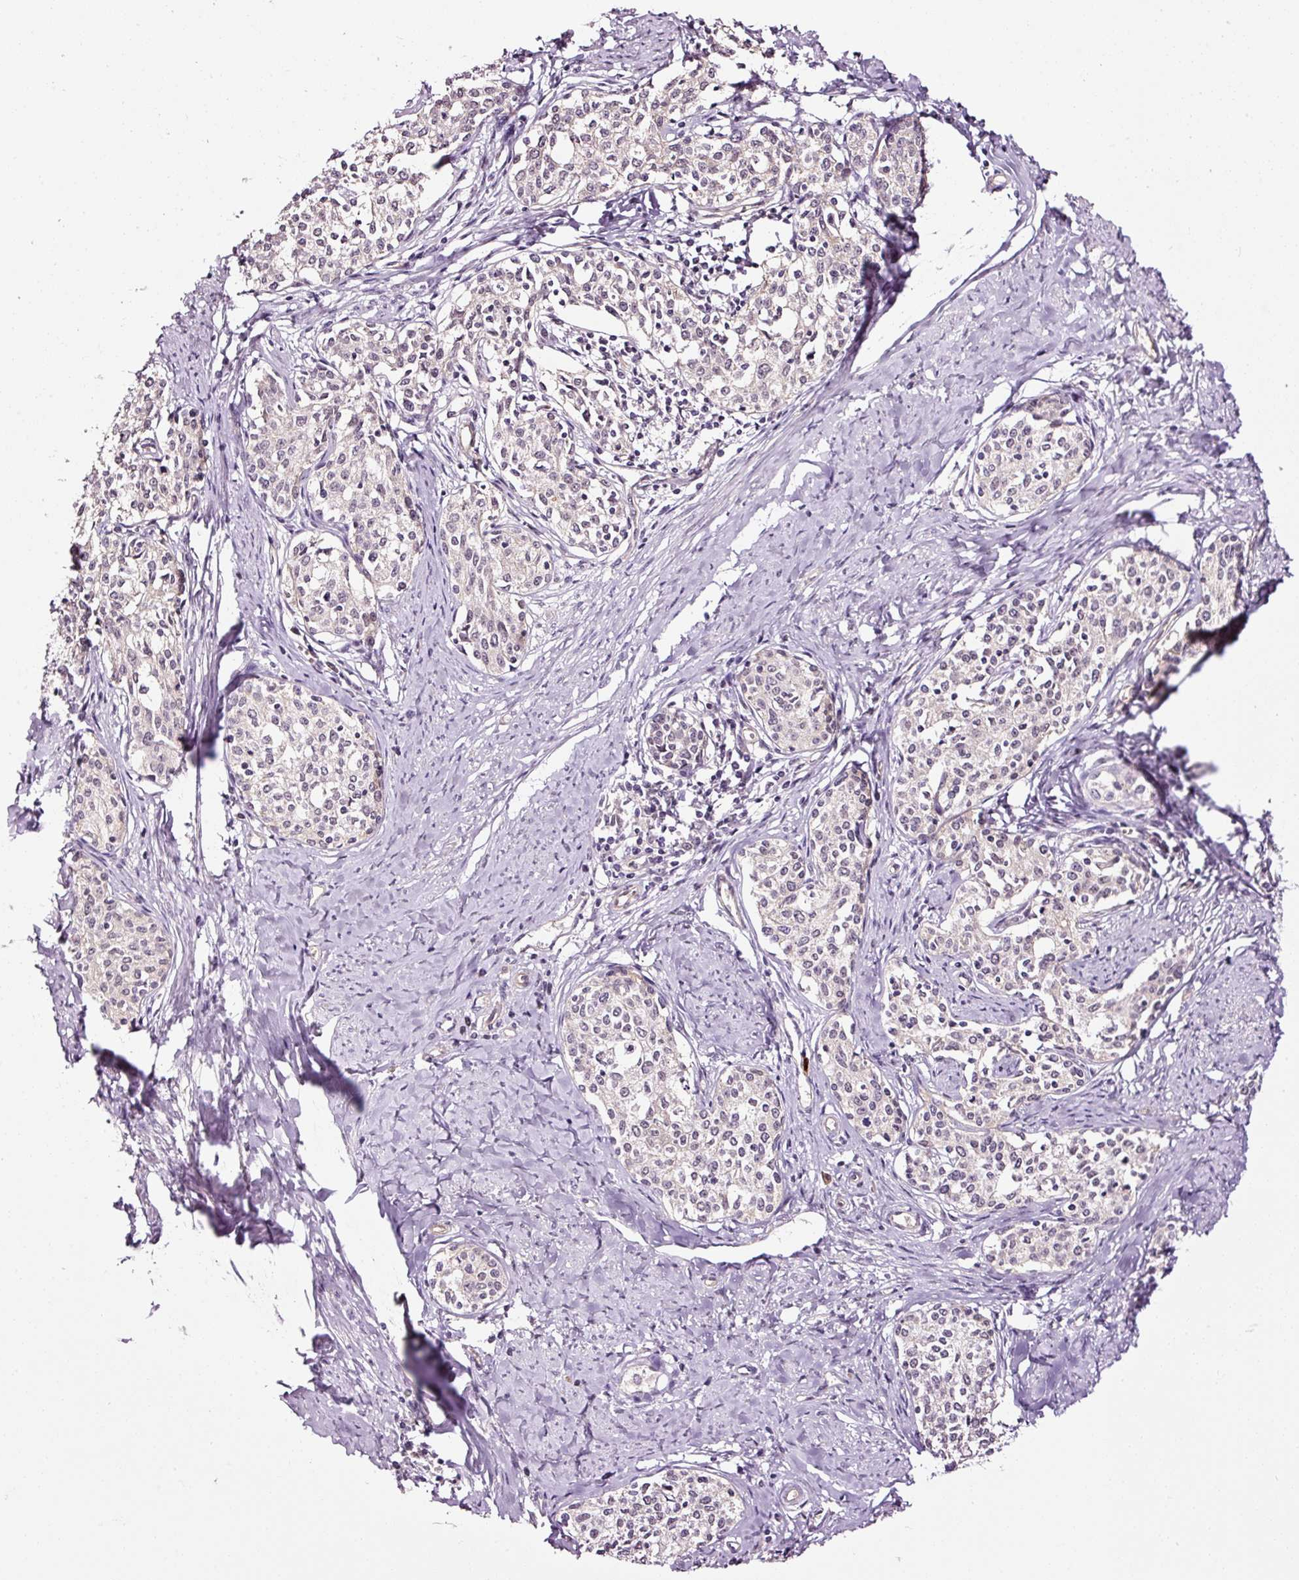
{"staining": {"intensity": "negative", "quantity": "none", "location": "none"}, "tissue": "cervical cancer", "cell_type": "Tumor cells", "image_type": "cancer", "snomed": [{"axis": "morphology", "description": "Squamous cell carcinoma, NOS"}, {"axis": "morphology", "description": "Adenocarcinoma, NOS"}, {"axis": "topography", "description": "Cervix"}], "caption": "Photomicrograph shows no significant protein expression in tumor cells of cervical cancer. Nuclei are stained in blue.", "gene": "ABCB4", "patient": {"sex": "female", "age": 52}}